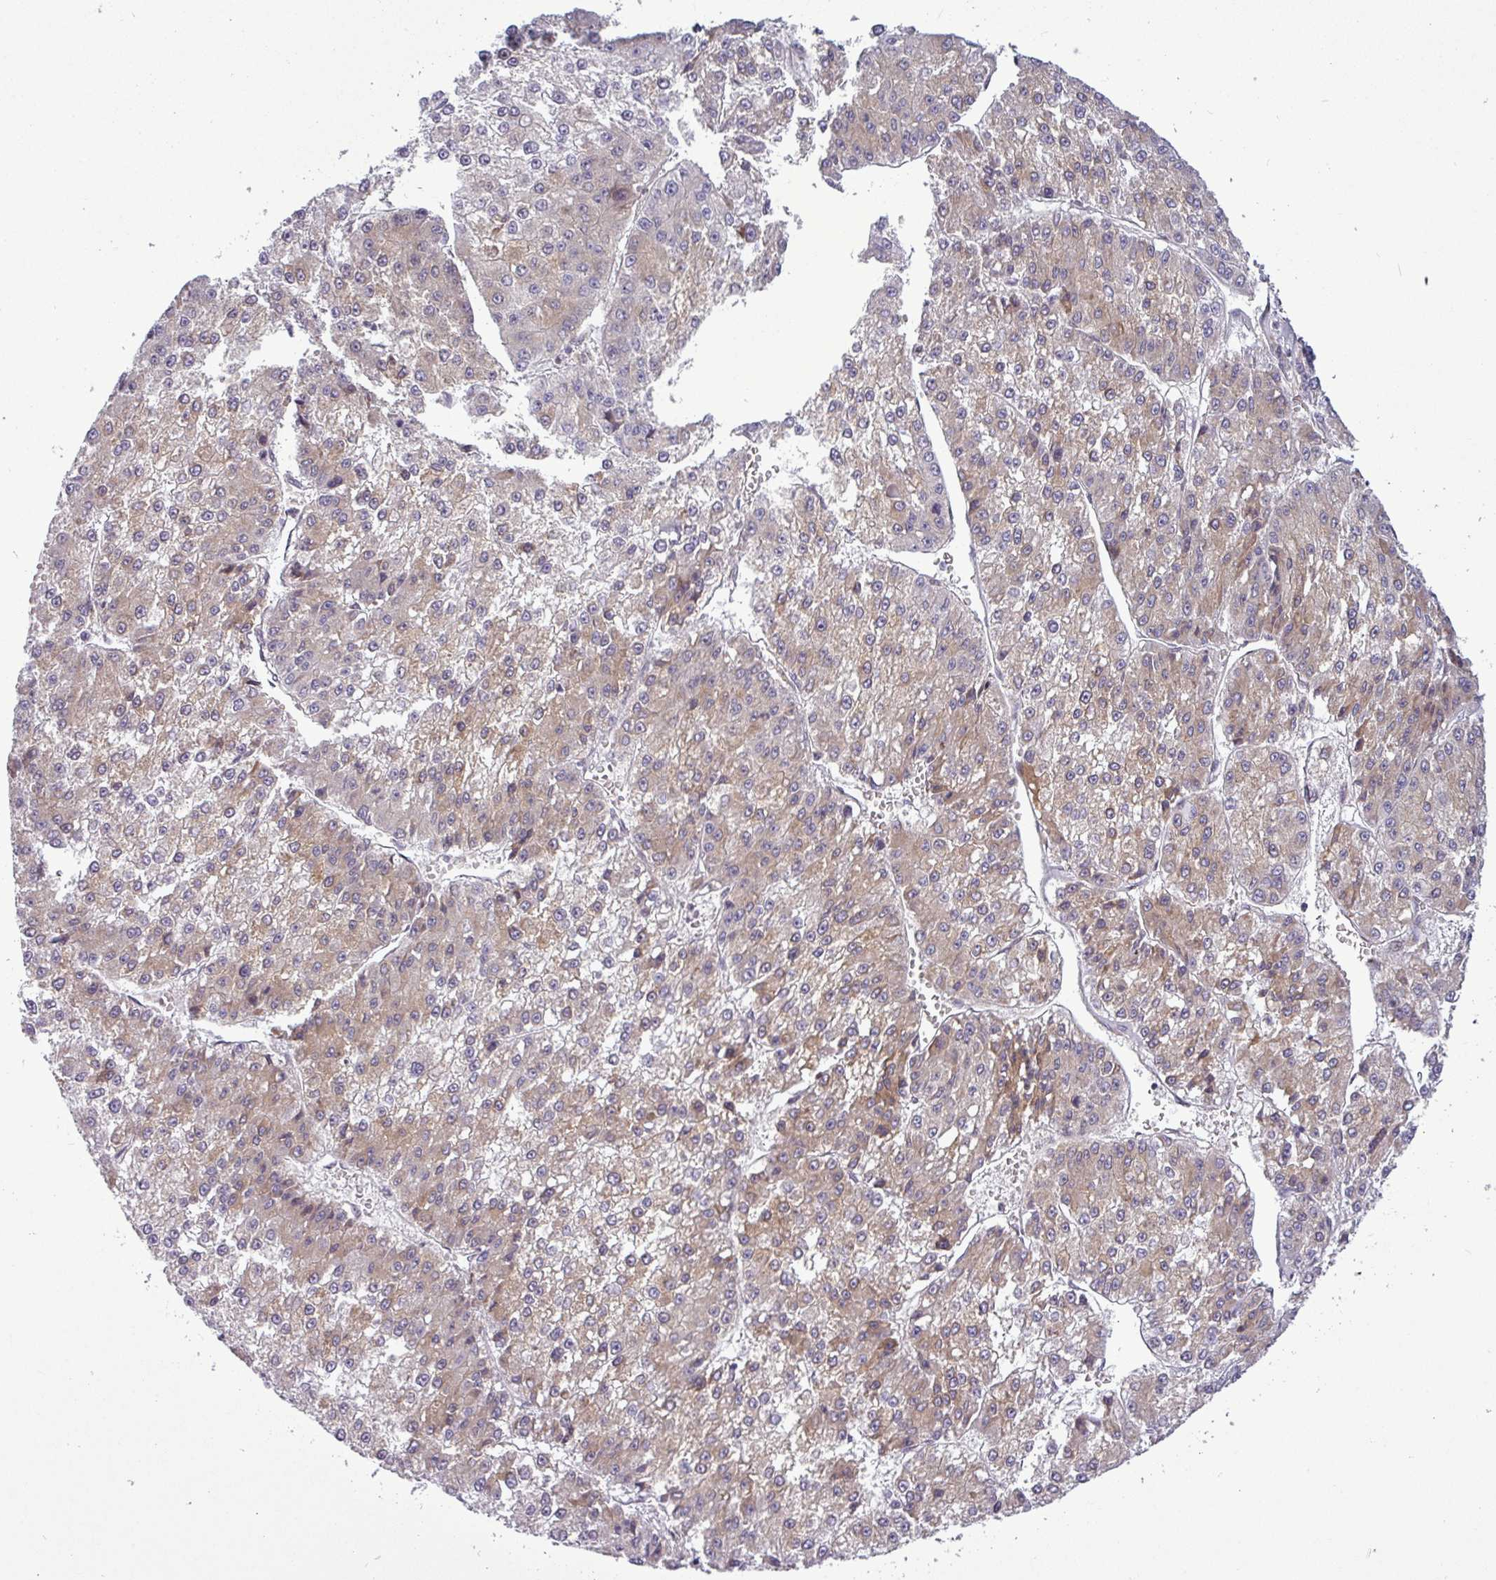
{"staining": {"intensity": "weak", "quantity": "25%-75%", "location": "cytoplasmic/membranous"}, "tissue": "liver cancer", "cell_type": "Tumor cells", "image_type": "cancer", "snomed": [{"axis": "morphology", "description": "Carcinoma, Hepatocellular, NOS"}, {"axis": "topography", "description": "Liver"}], "caption": "Tumor cells display low levels of weak cytoplasmic/membranous expression in approximately 25%-75% of cells in hepatocellular carcinoma (liver). The protein is shown in brown color, while the nuclei are stained blue.", "gene": "SLC66A2", "patient": {"sex": "female", "age": 73}}